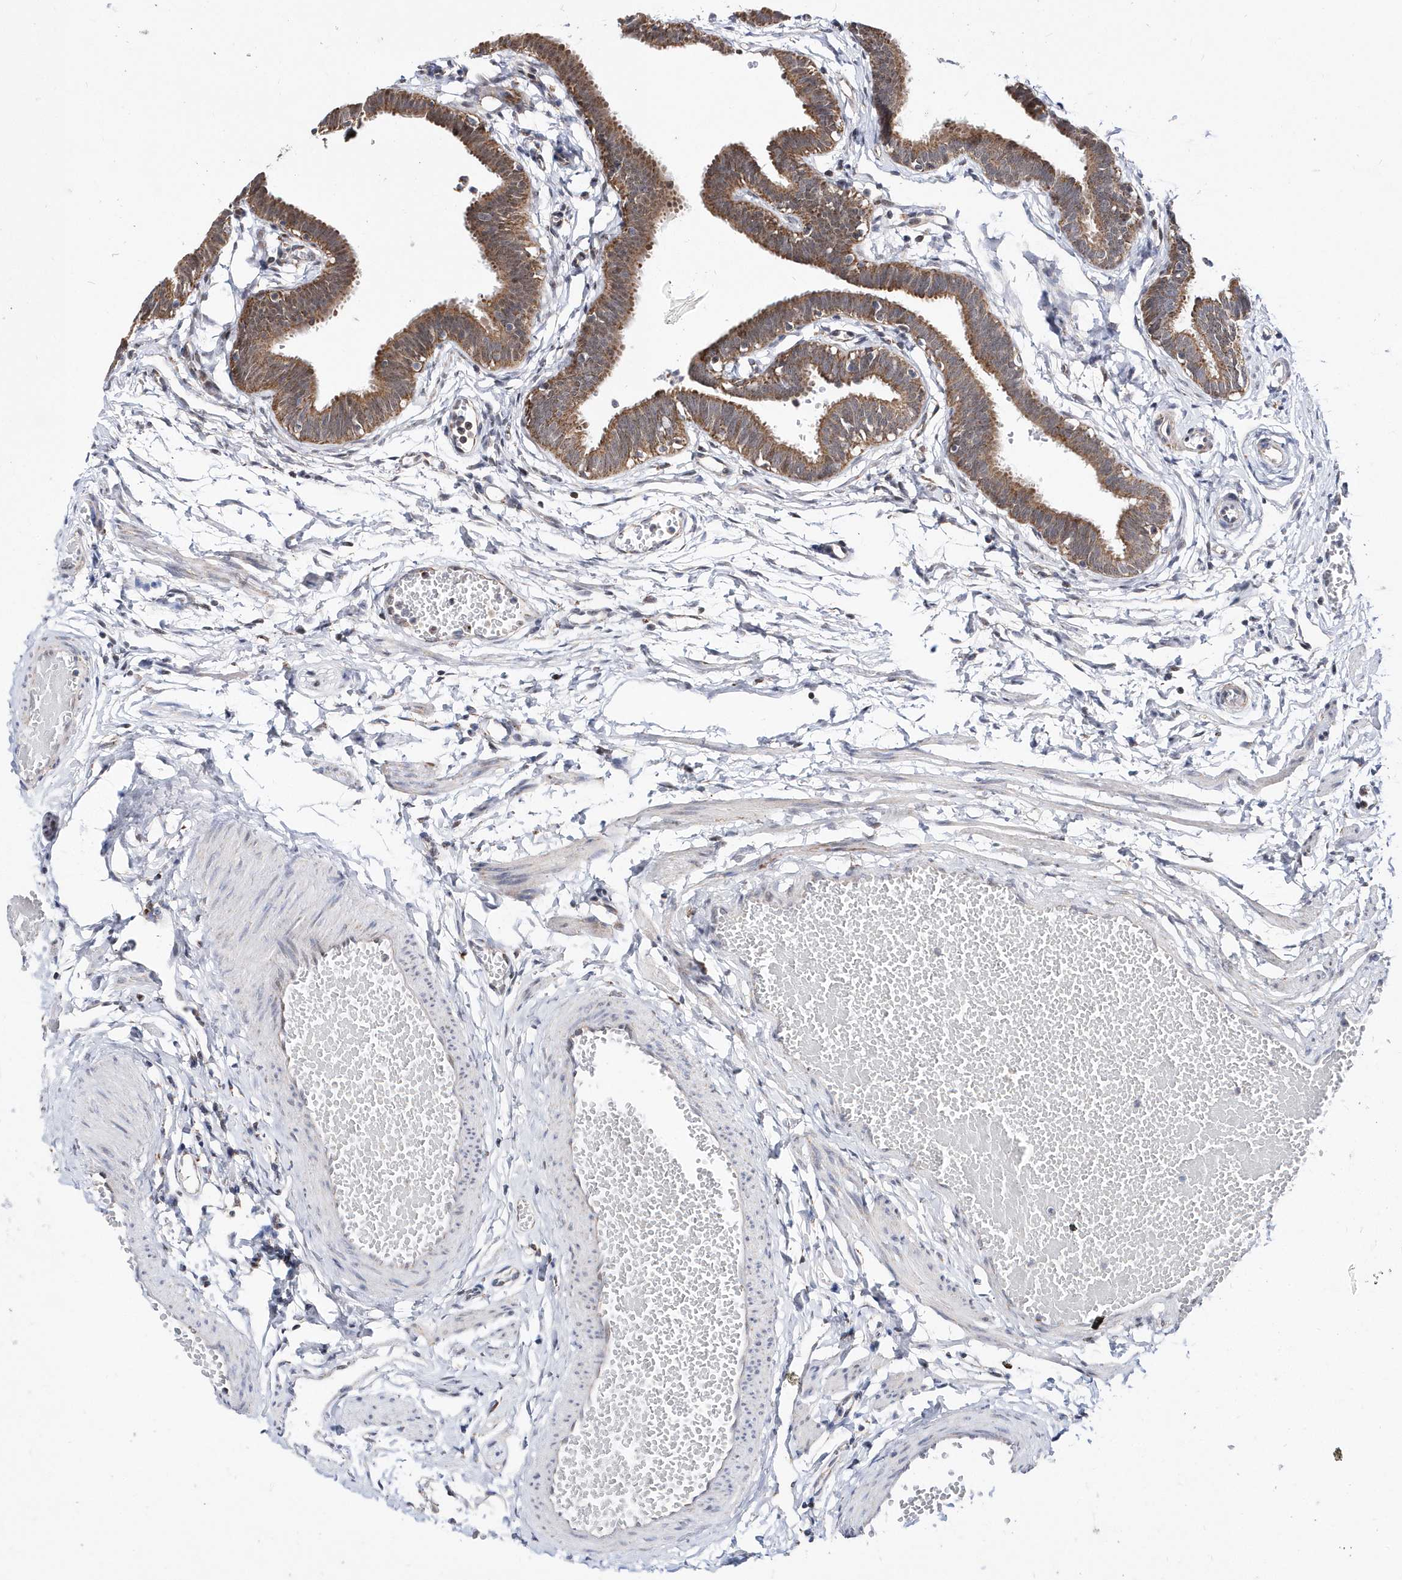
{"staining": {"intensity": "moderate", "quantity": ">75%", "location": "cytoplasmic/membranous"}, "tissue": "fallopian tube", "cell_type": "Glandular cells", "image_type": "normal", "snomed": [{"axis": "morphology", "description": "Normal tissue, NOS"}, {"axis": "topography", "description": "Fallopian tube"}, {"axis": "topography", "description": "Ovary"}], "caption": "IHC histopathology image of unremarkable fallopian tube: human fallopian tube stained using immunohistochemistry shows medium levels of moderate protein expression localized specifically in the cytoplasmic/membranous of glandular cells, appearing as a cytoplasmic/membranous brown color.", "gene": "SPATA5", "patient": {"sex": "female", "age": 23}}